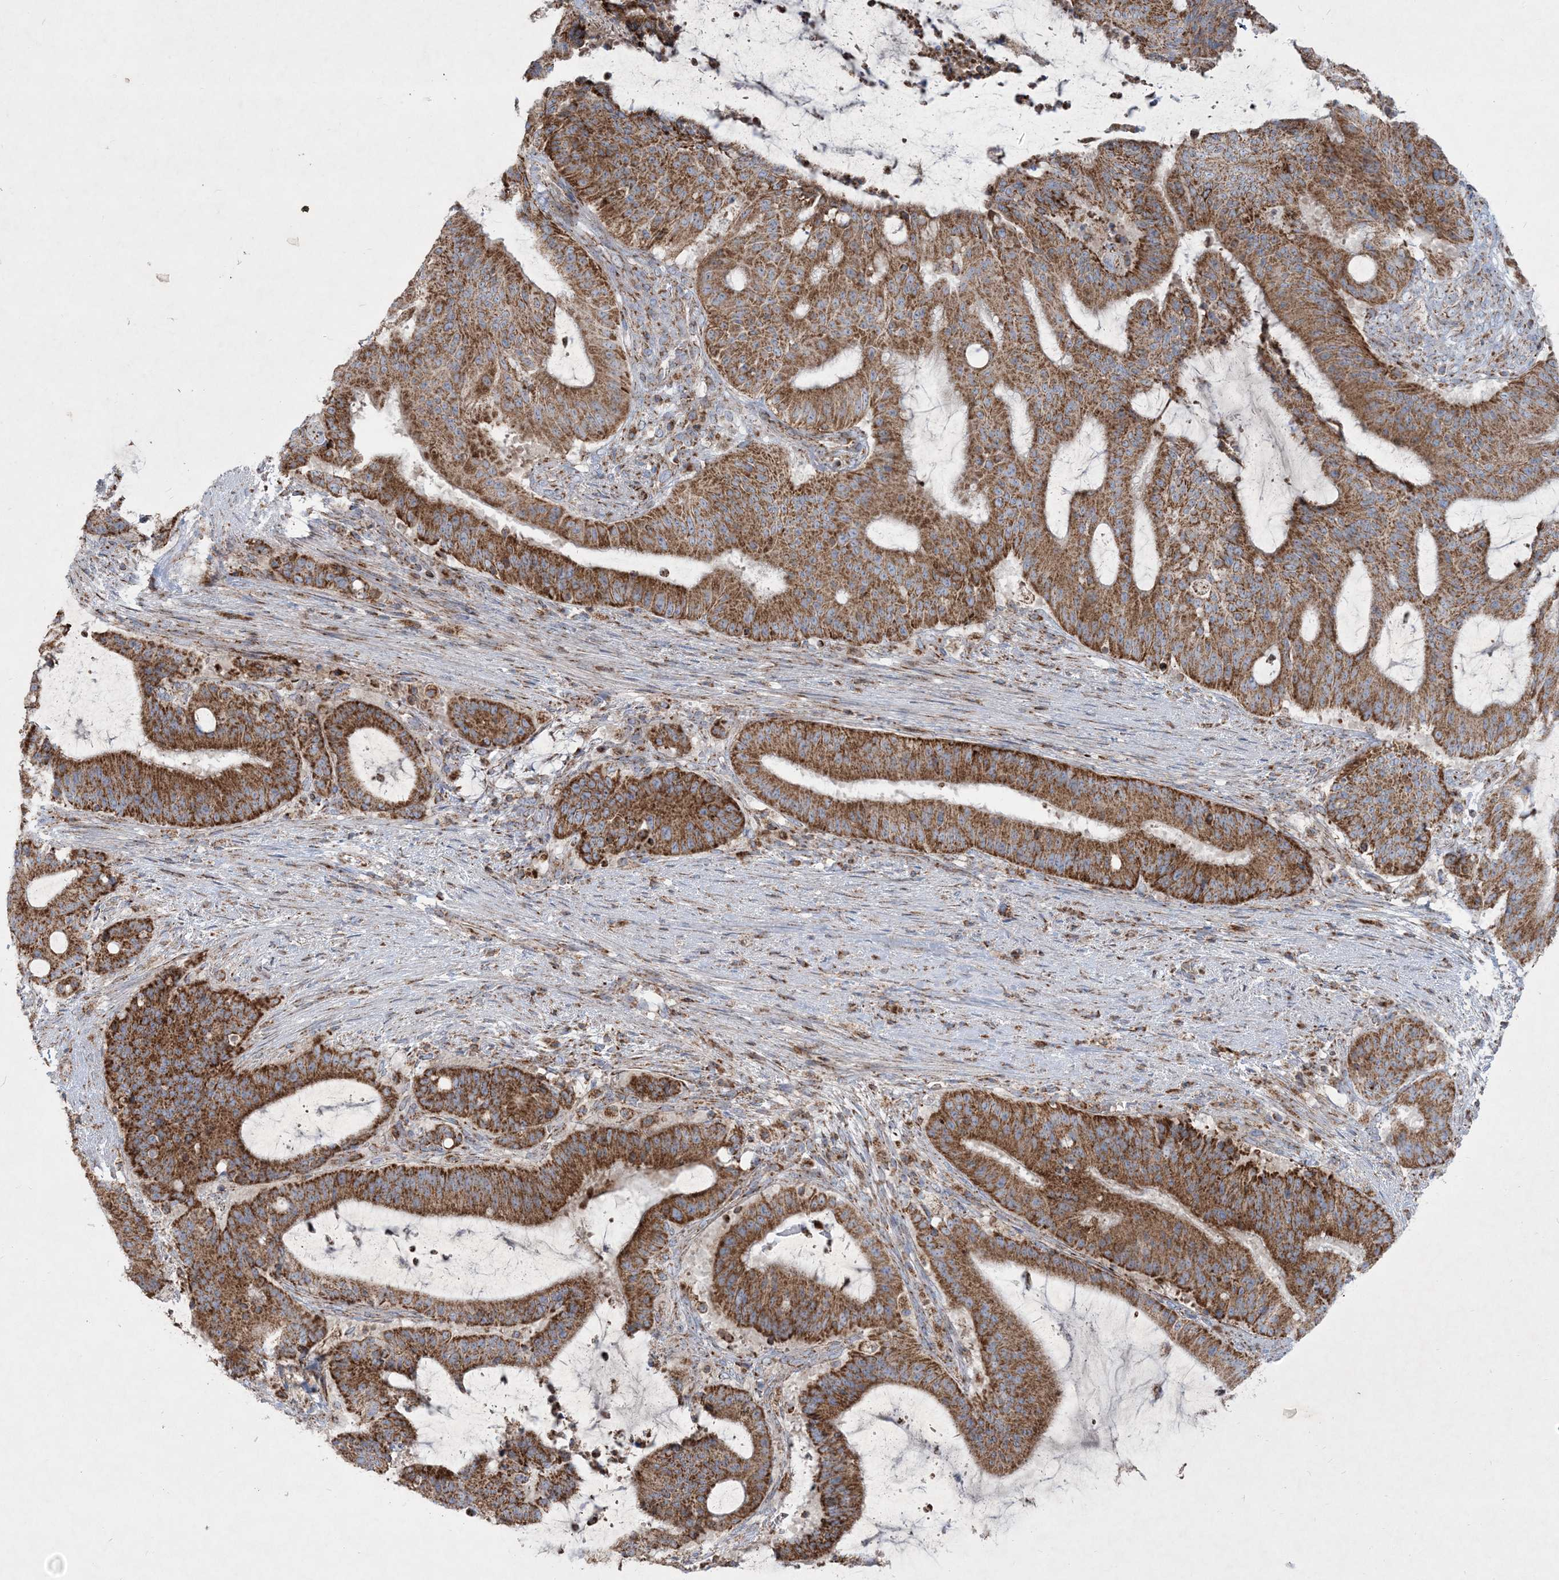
{"staining": {"intensity": "strong", "quantity": ">75%", "location": "cytoplasmic/membranous"}, "tissue": "liver cancer", "cell_type": "Tumor cells", "image_type": "cancer", "snomed": [{"axis": "morphology", "description": "Normal tissue, NOS"}, {"axis": "morphology", "description": "Cholangiocarcinoma"}, {"axis": "topography", "description": "Liver"}, {"axis": "topography", "description": "Peripheral nerve tissue"}], "caption": "Brown immunohistochemical staining in liver cholangiocarcinoma exhibits strong cytoplasmic/membranous positivity in about >75% of tumor cells. (IHC, brightfield microscopy, high magnification).", "gene": "BEND4", "patient": {"sex": "female", "age": 73}}